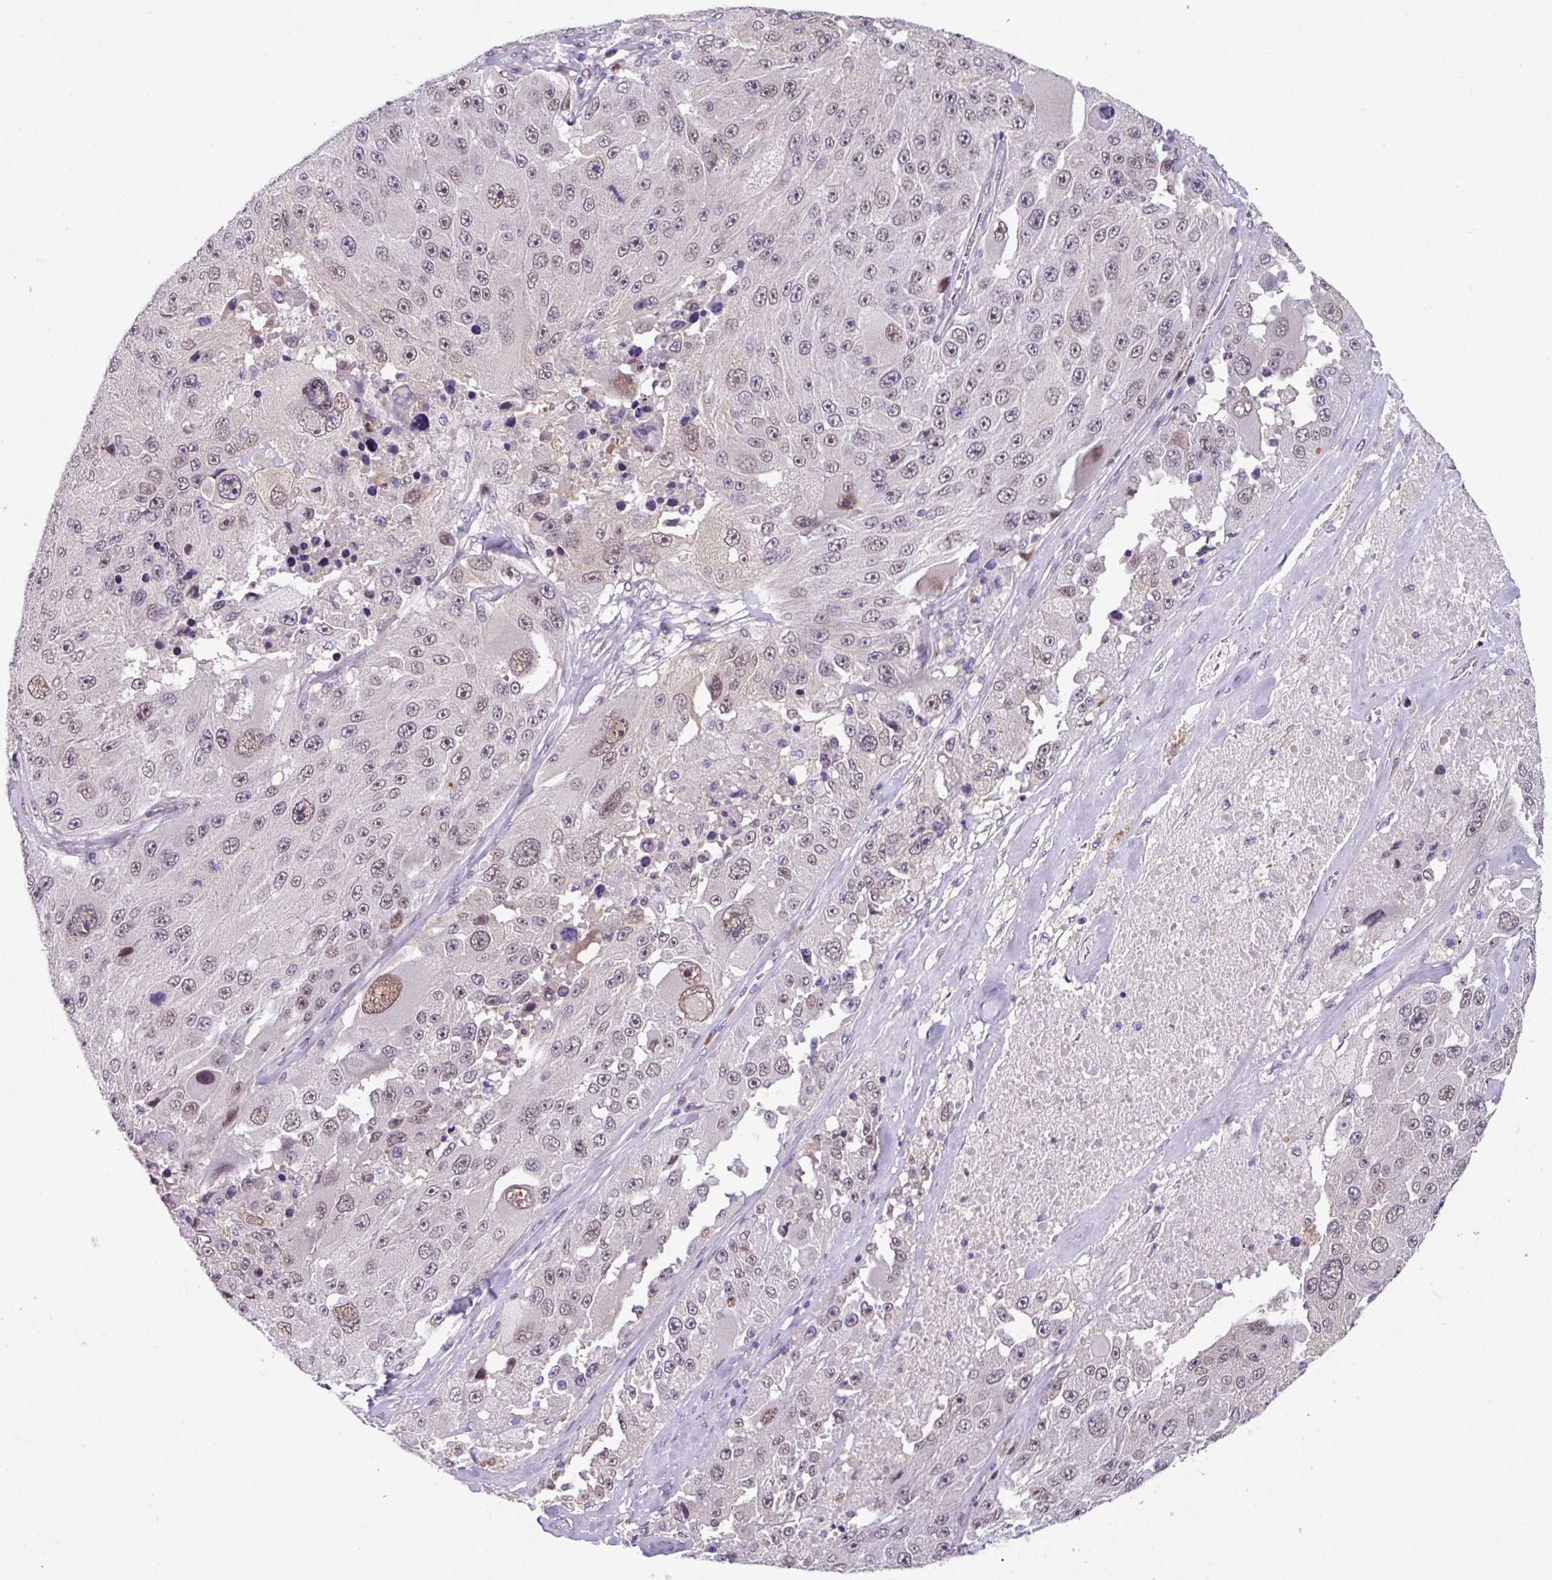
{"staining": {"intensity": "moderate", "quantity": "<25%", "location": "nuclear"}, "tissue": "melanoma", "cell_type": "Tumor cells", "image_type": "cancer", "snomed": [{"axis": "morphology", "description": "Malignant melanoma, Metastatic site"}, {"axis": "topography", "description": "Lymph node"}], "caption": "Melanoma stained for a protein reveals moderate nuclear positivity in tumor cells. The staining is performed using DAB brown chromogen to label protein expression. The nuclei are counter-stained blue using hematoxylin.", "gene": "ZFP3", "patient": {"sex": "male", "age": 62}}